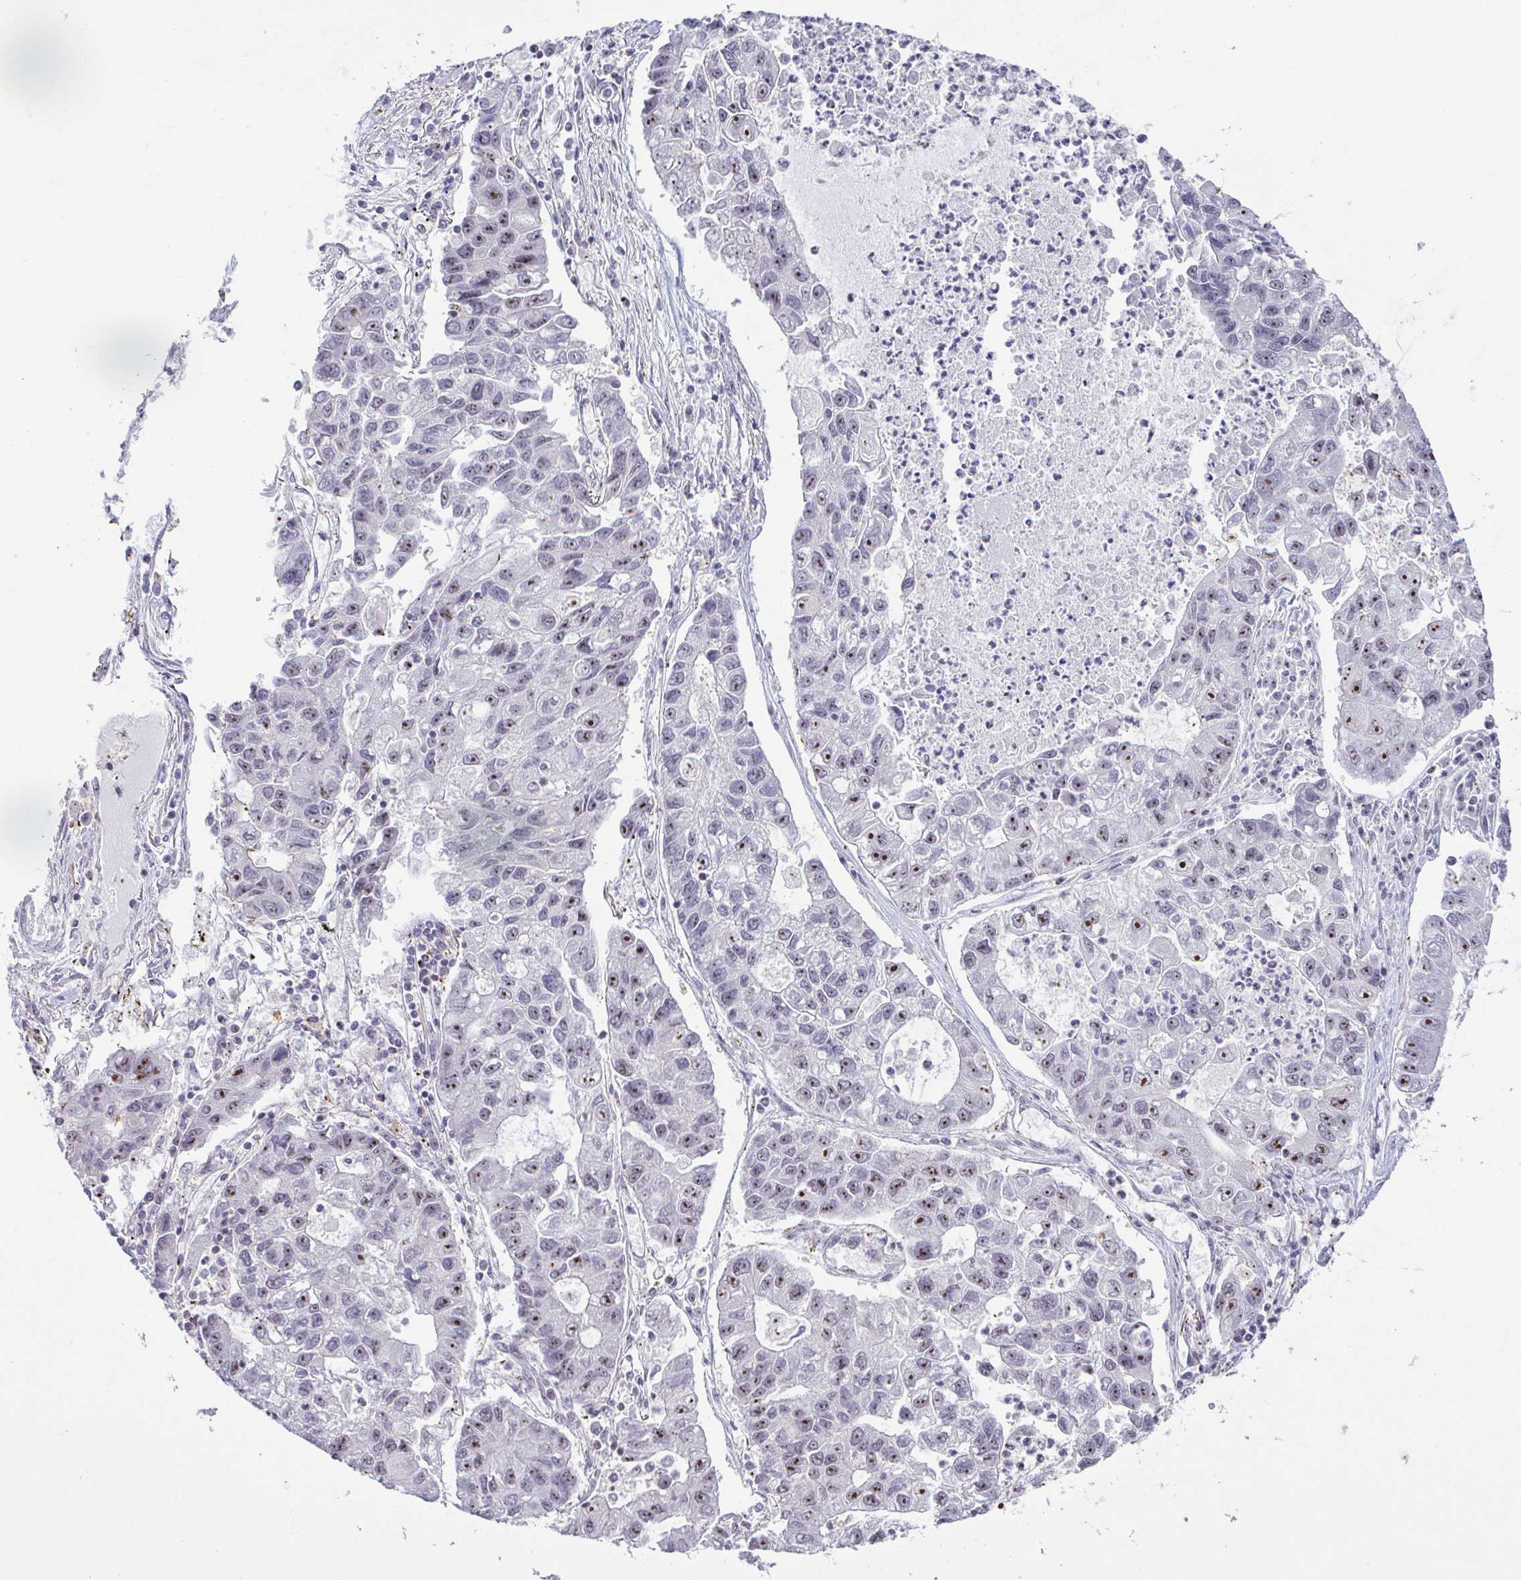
{"staining": {"intensity": "moderate", "quantity": "25%-75%", "location": "nuclear"}, "tissue": "lung cancer", "cell_type": "Tumor cells", "image_type": "cancer", "snomed": [{"axis": "morphology", "description": "Adenocarcinoma, NOS"}, {"axis": "topography", "description": "Bronchus"}, {"axis": "topography", "description": "Lung"}], "caption": "The histopathology image displays staining of lung cancer (adenocarcinoma), revealing moderate nuclear protein expression (brown color) within tumor cells.", "gene": "RSL24D1", "patient": {"sex": "female", "age": 51}}